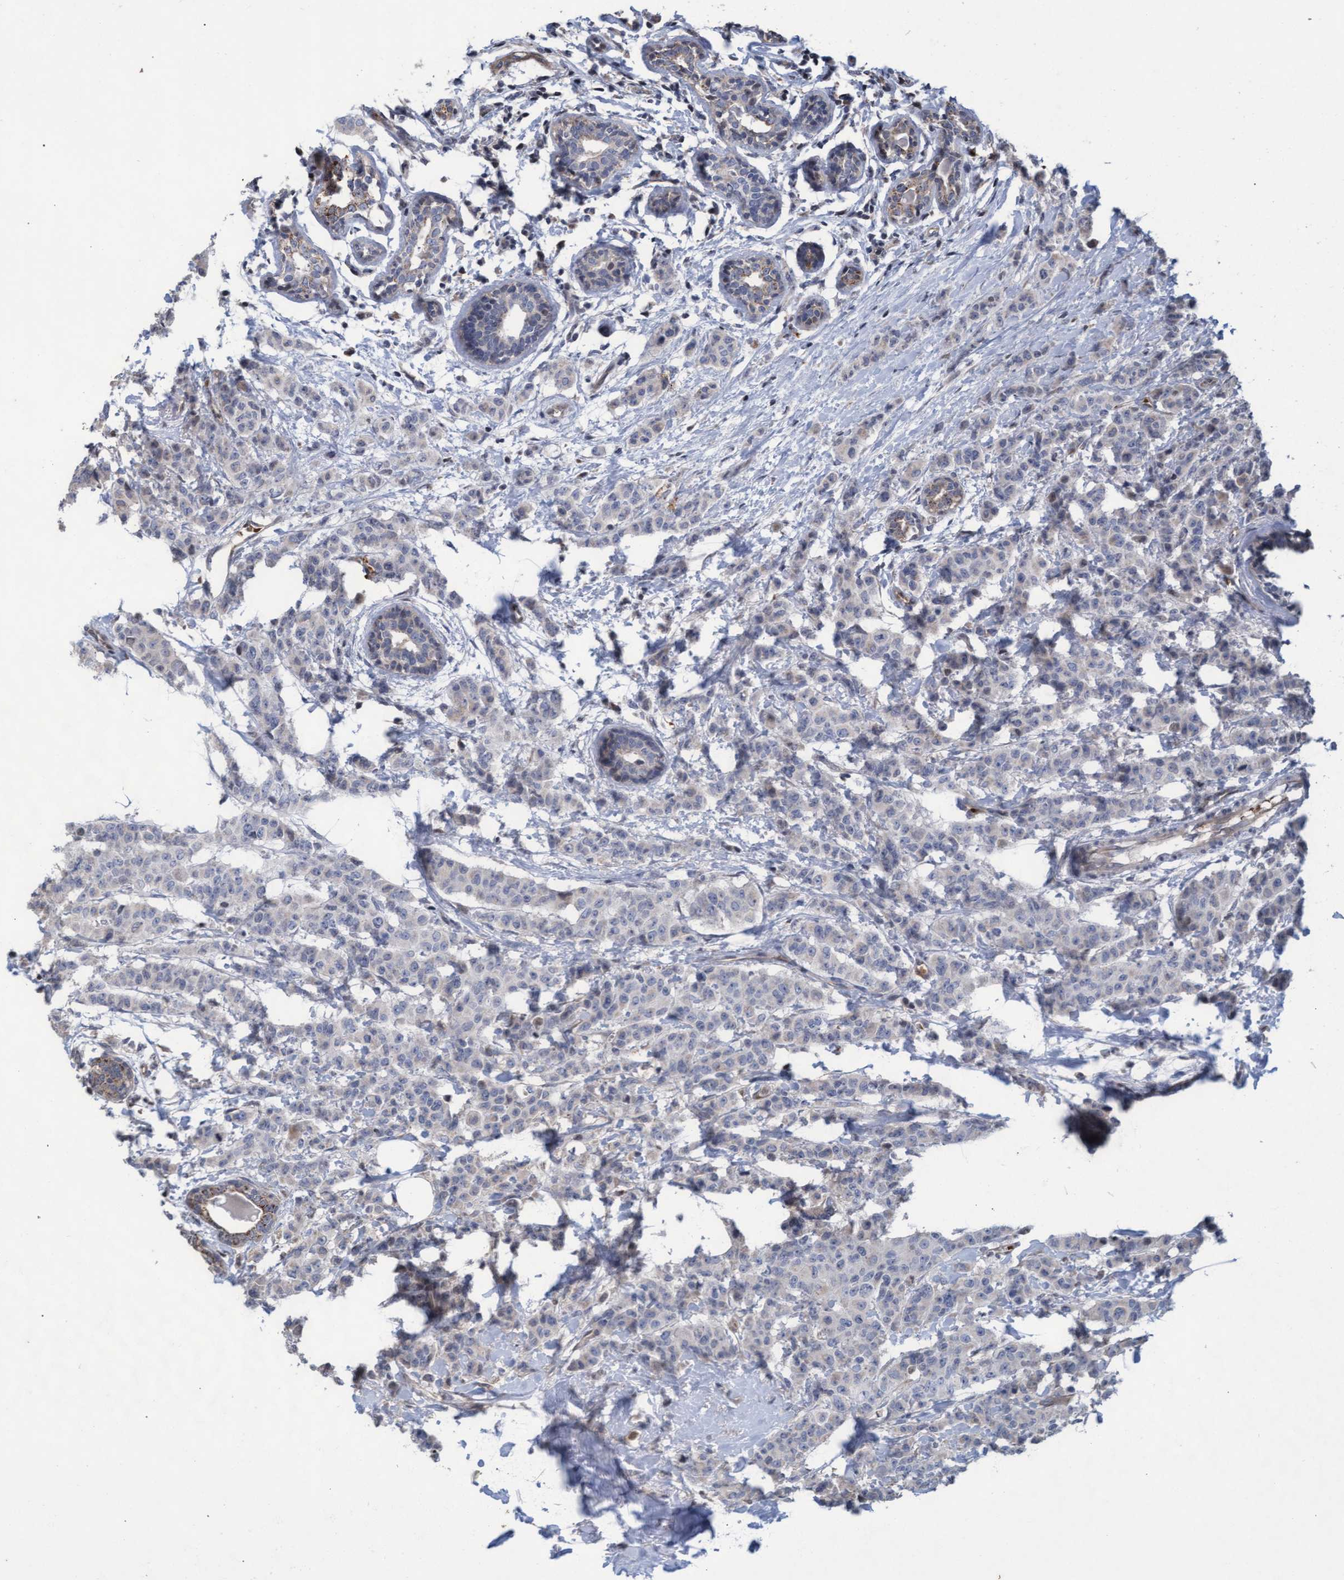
{"staining": {"intensity": "weak", "quantity": "<25%", "location": "cytoplasmic/membranous"}, "tissue": "breast cancer", "cell_type": "Tumor cells", "image_type": "cancer", "snomed": [{"axis": "morphology", "description": "Normal tissue, NOS"}, {"axis": "morphology", "description": "Duct carcinoma"}, {"axis": "topography", "description": "Breast"}], "caption": "Immunohistochemical staining of breast cancer (invasive ductal carcinoma) demonstrates no significant expression in tumor cells.", "gene": "KCNC2", "patient": {"sex": "female", "age": 40}}